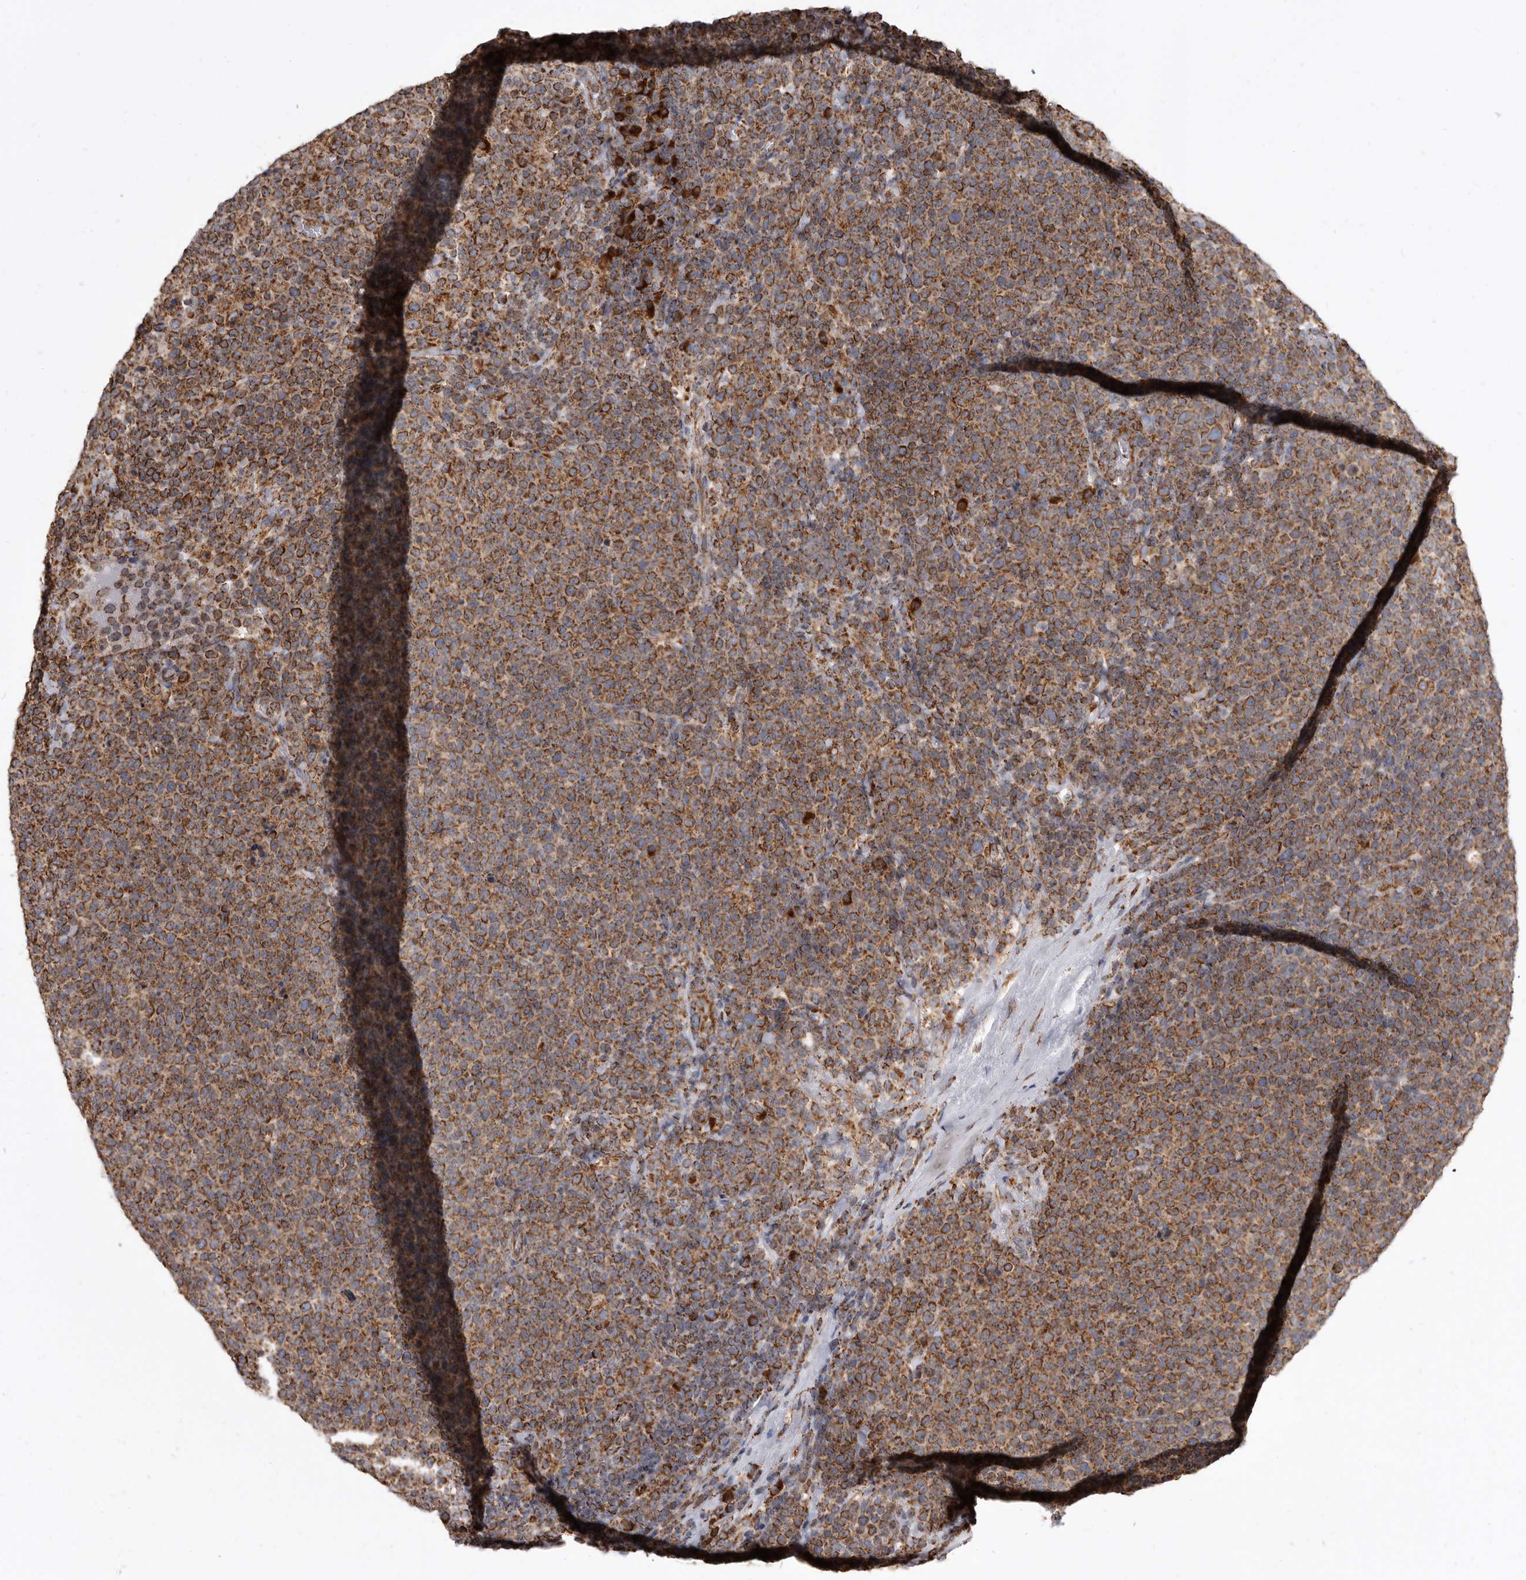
{"staining": {"intensity": "strong", "quantity": ">75%", "location": "cytoplasmic/membranous"}, "tissue": "lymphoma", "cell_type": "Tumor cells", "image_type": "cancer", "snomed": [{"axis": "morphology", "description": "Malignant lymphoma, non-Hodgkin's type, High grade"}, {"axis": "topography", "description": "Lymph node"}], "caption": "A brown stain shows strong cytoplasmic/membranous positivity of a protein in malignant lymphoma, non-Hodgkin's type (high-grade) tumor cells. Immunohistochemistry stains the protein in brown and the nuclei are stained blue.", "gene": "CDK5RAP3", "patient": {"sex": "male", "age": 61}}